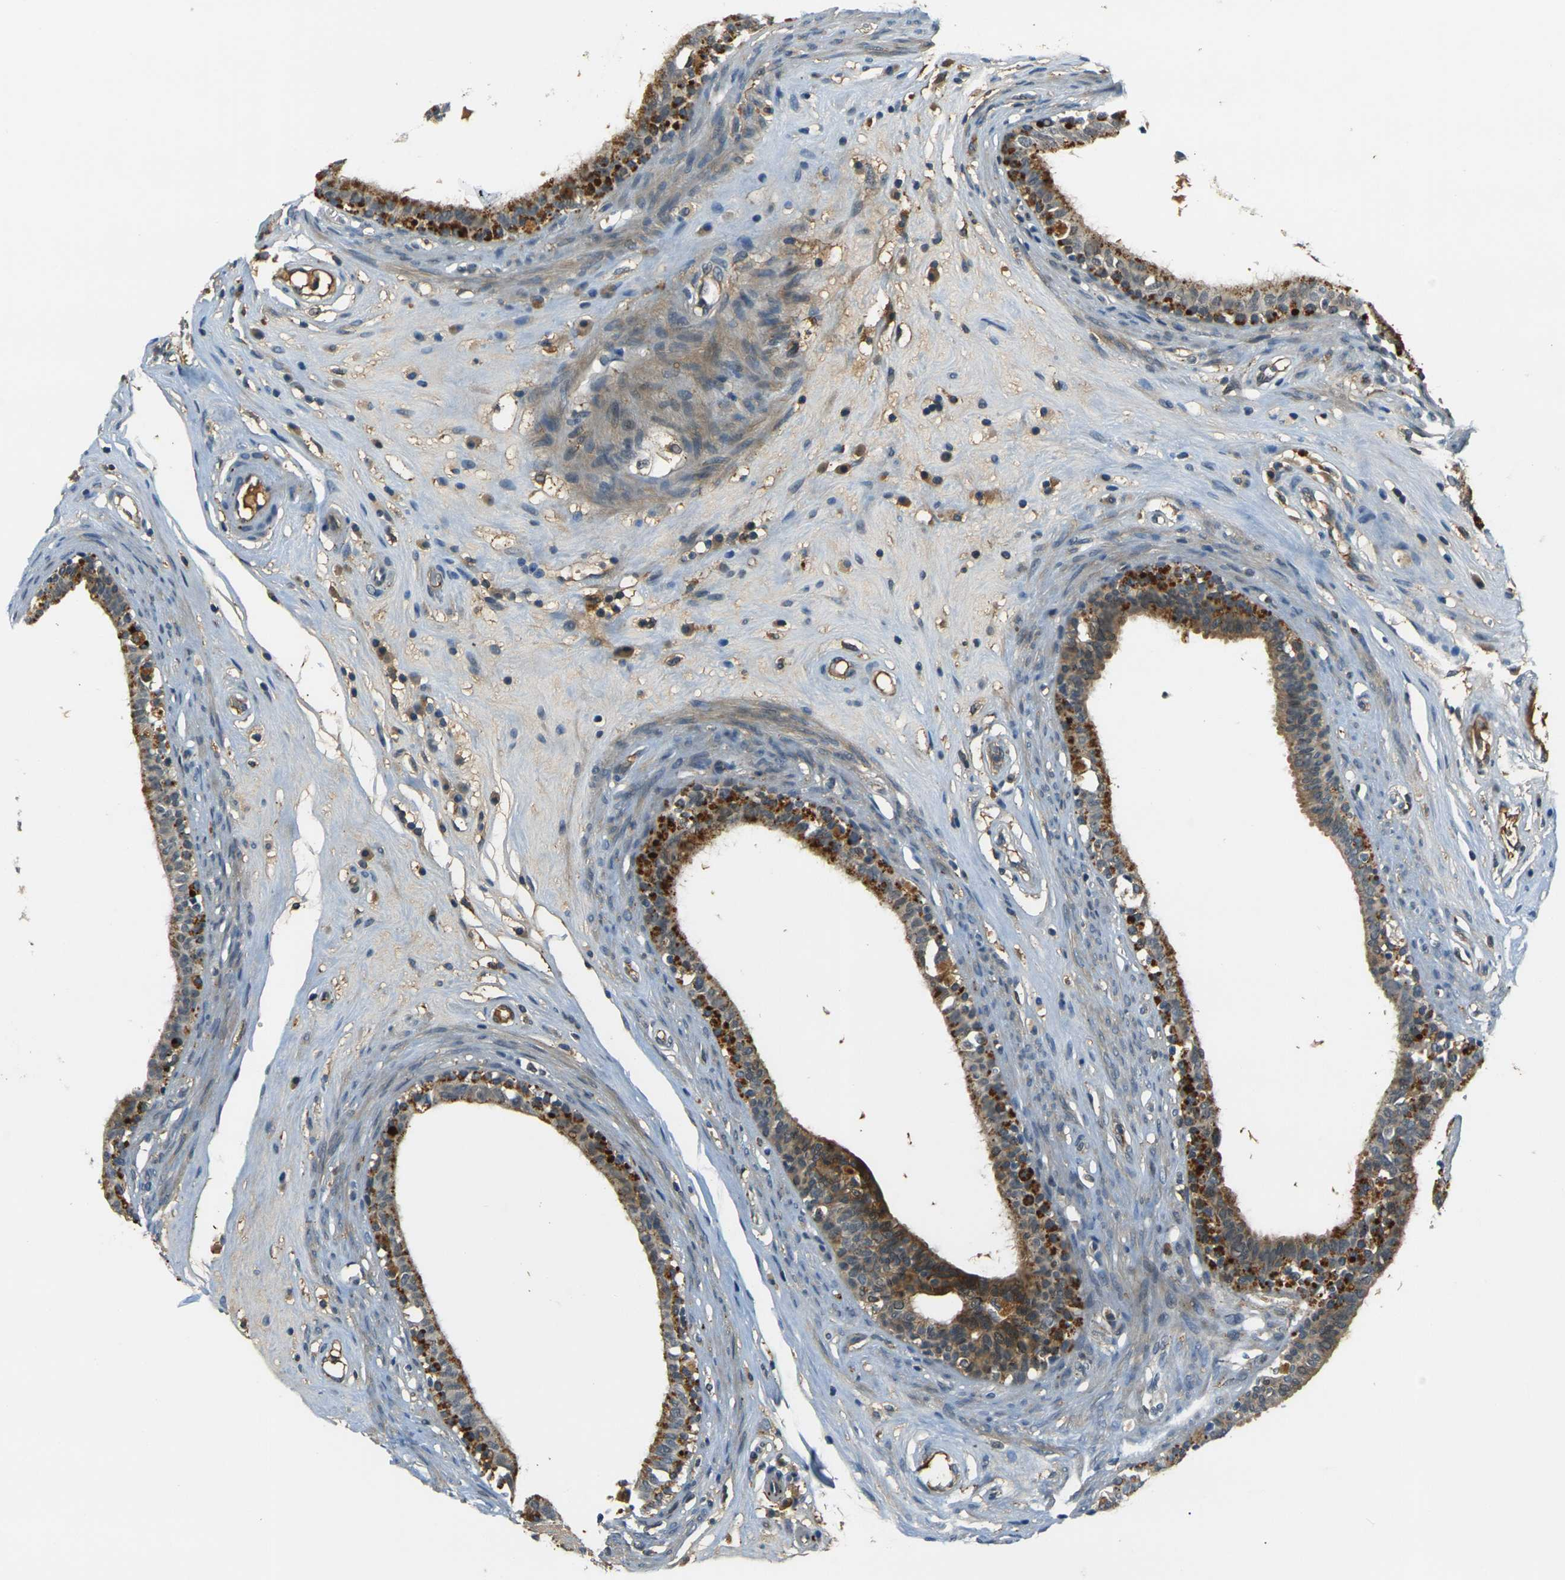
{"staining": {"intensity": "strong", "quantity": "25%-75%", "location": "cytoplasmic/membranous"}, "tissue": "epididymis", "cell_type": "Glandular cells", "image_type": "normal", "snomed": [{"axis": "morphology", "description": "Normal tissue, NOS"}, {"axis": "morphology", "description": "Inflammation, NOS"}, {"axis": "topography", "description": "Epididymis"}], "caption": "Immunohistochemistry (IHC) staining of normal epididymis, which exhibits high levels of strong cytoplasmic/membranous staining in approximately 25%-75% of glandular cells indicating strong cytoplasmic/membranous protein expression. The staining was performed using DAB (3,3'-diaminobenzidine) (brown) for protein detection and nuclei were counterstained in hematoxylin (blue).", "gene": "PIGL", "patient": {"sex": "male", "age": 84}}